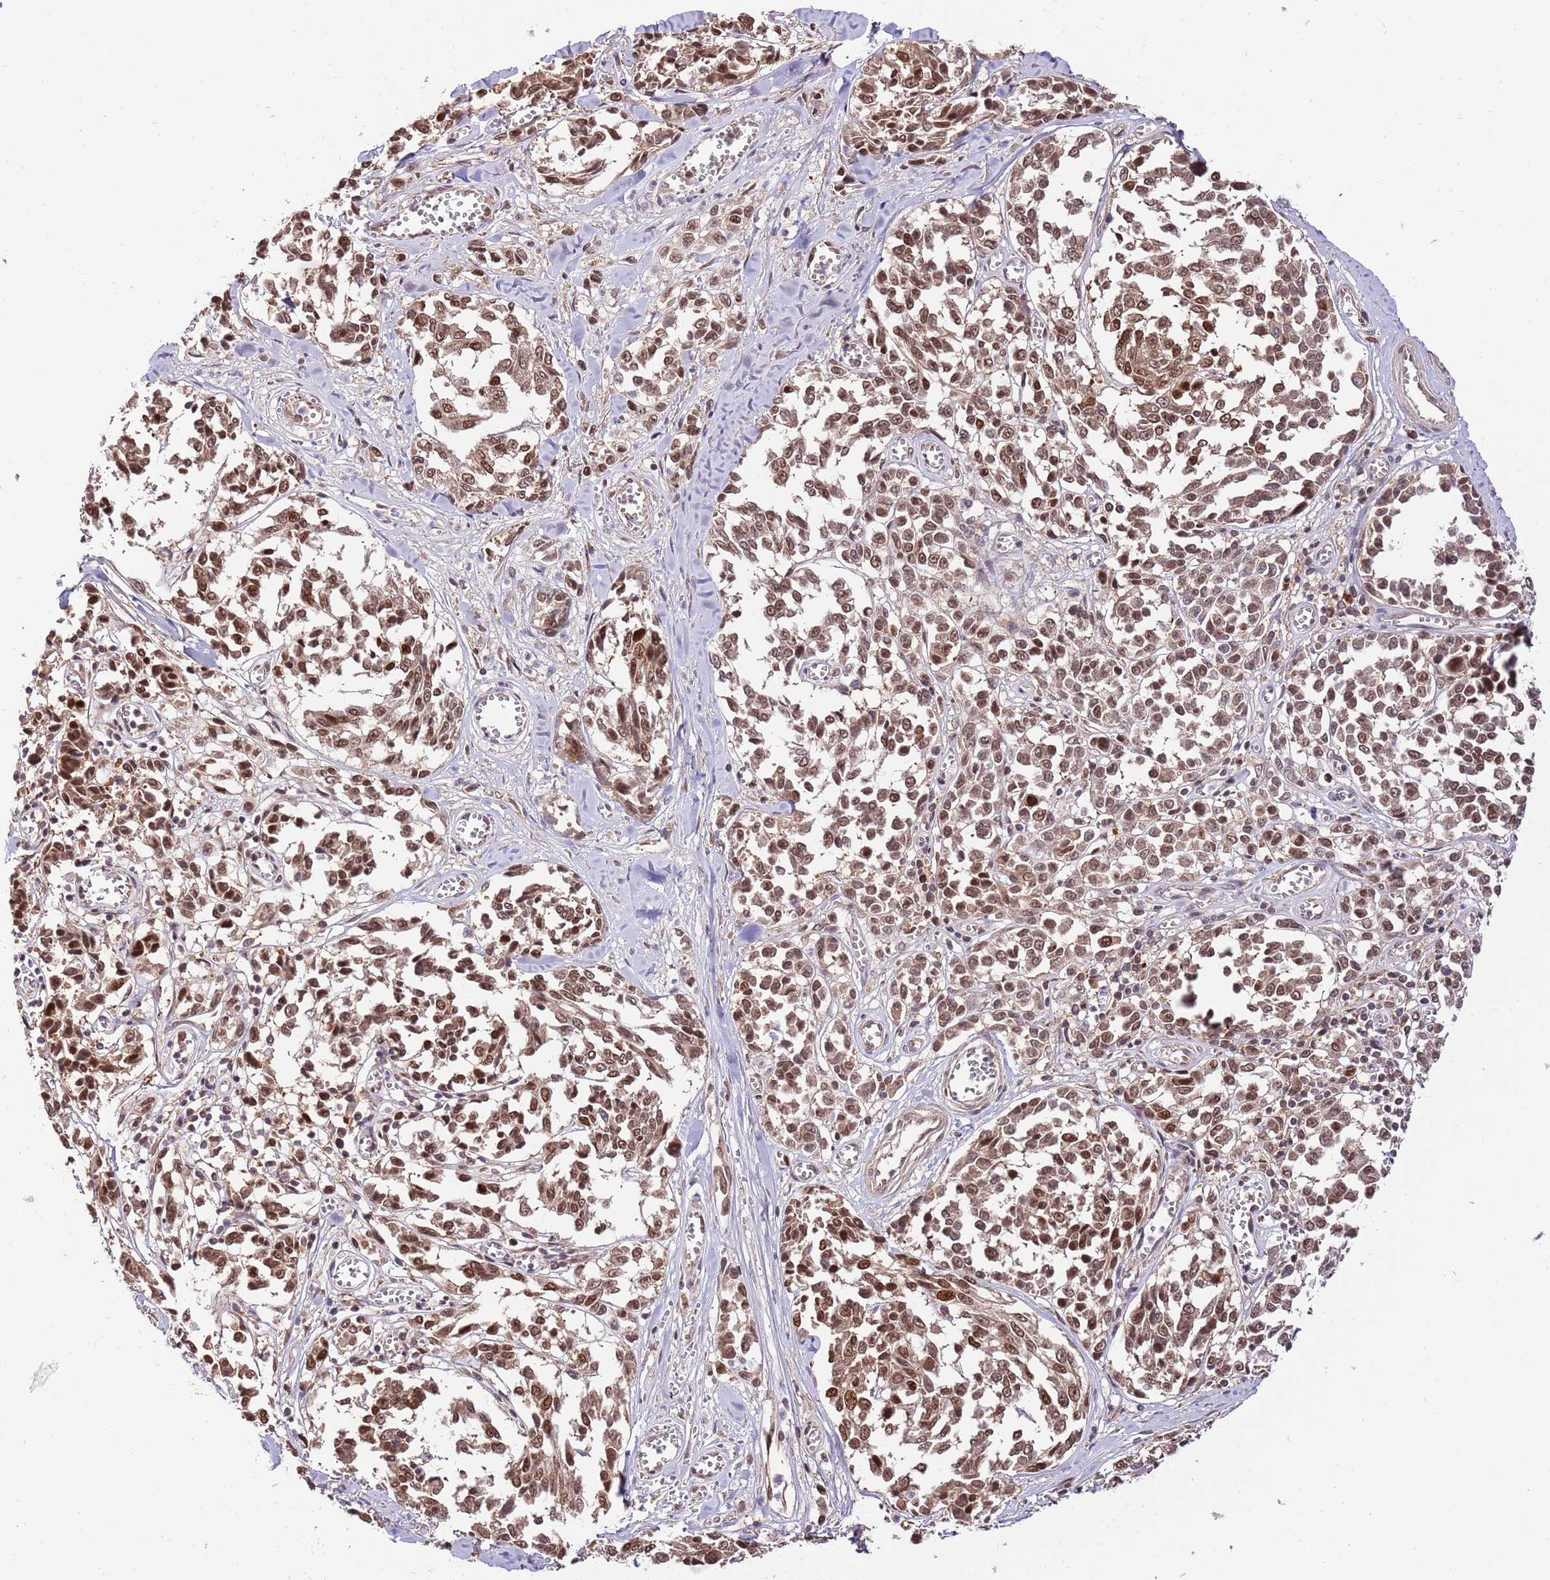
{"staining": {"intensity": "moderate", "quantity": ">75%", "location": "cytoplasmic/membranous,nuclear"}, "tissue": "melanoma", "cell_type": "Tumor cells", "image_type": "cancer", "snomed": [{"axis": "morphology", "description": "Malignant melanoma, NOS"}, {"axis": "topography", "description": "Skin"}], "caption": "Malignant melanoma was stained to show a protein in brown. There is medium levels of moderate cytoplasmic/membranous and nuclear staining in approximately >75% of tumor cells.", "gene": "RIF1", "patient": {"sex": "female", "age": 64}}